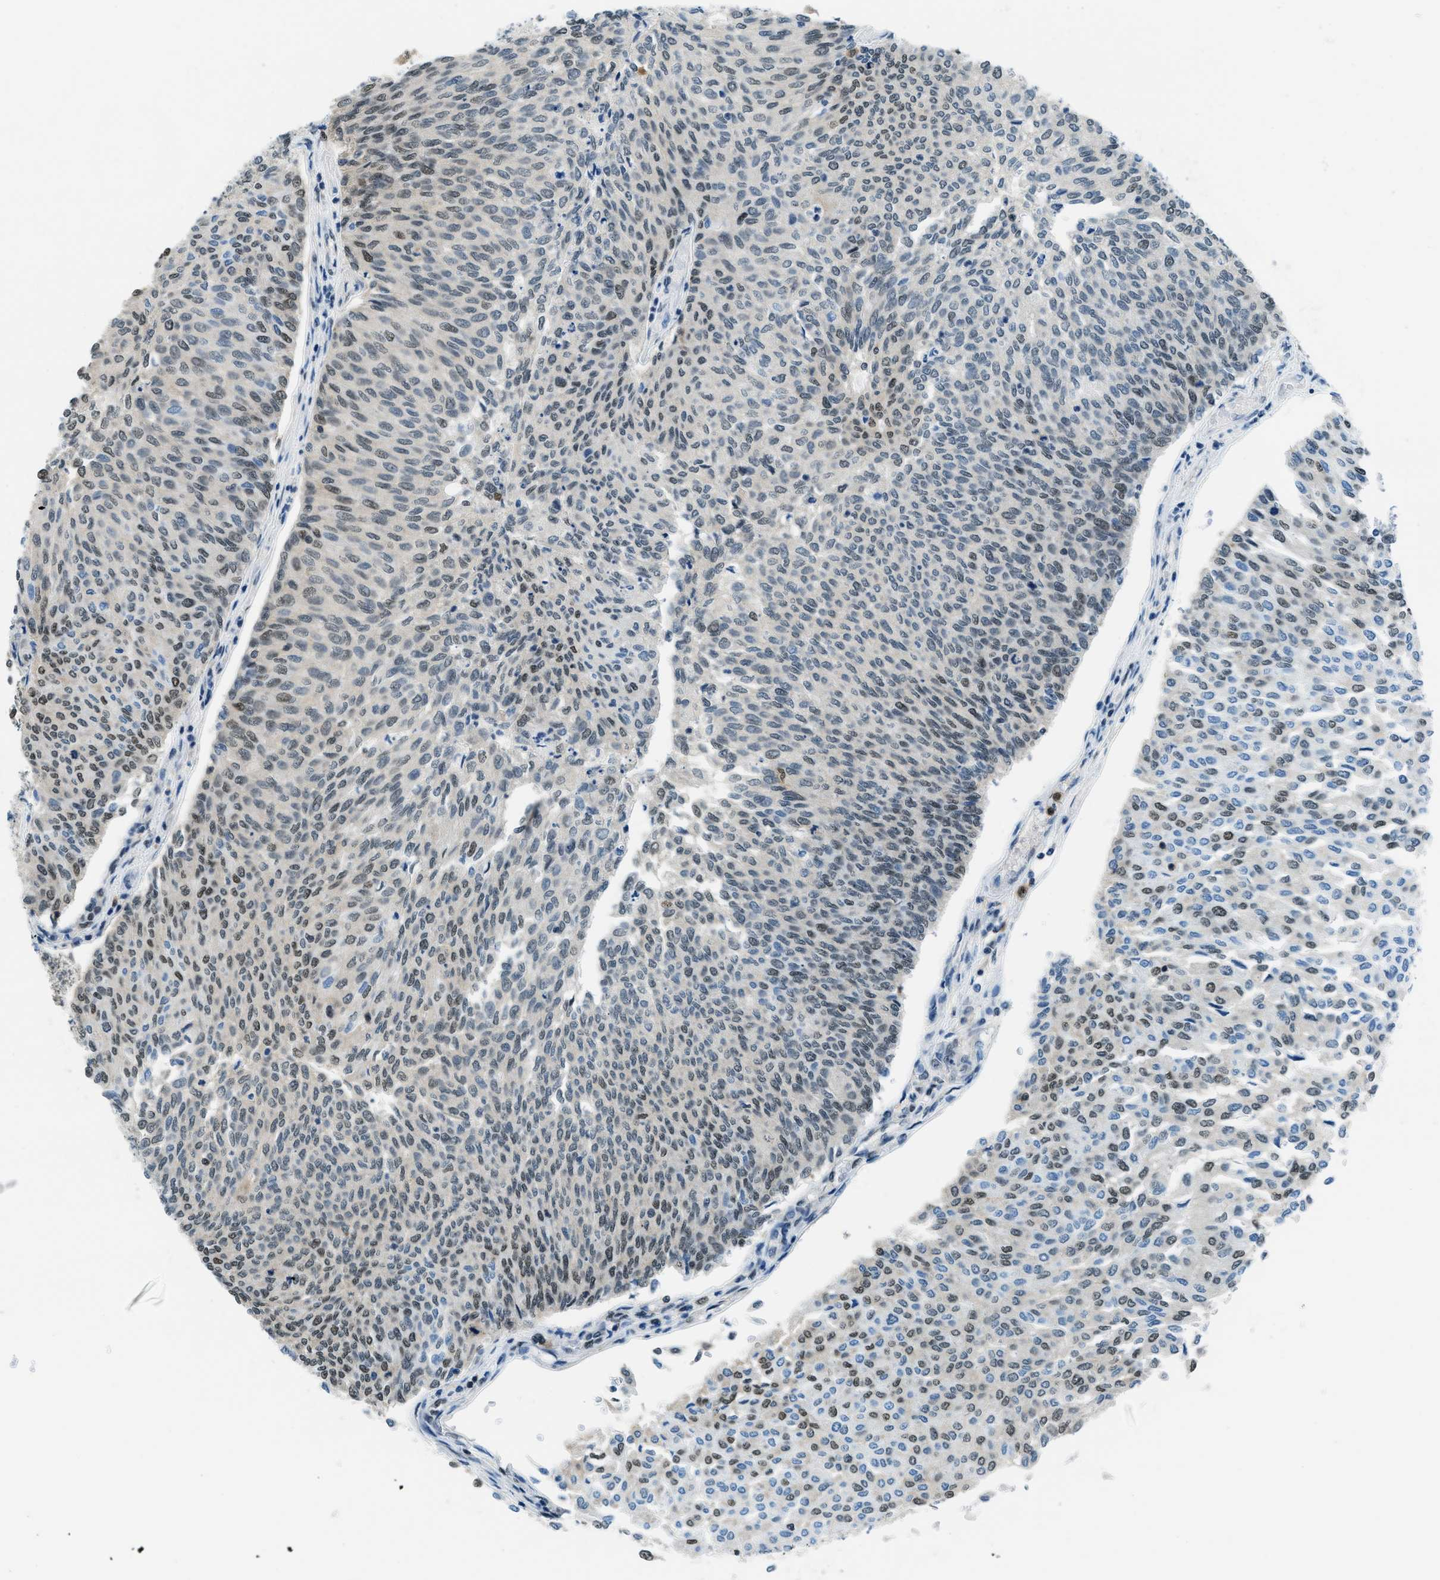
{"staining": {"intensity": "moderate", "quantity": "25%-75%", "location": "nuclear"}, "tissue": "urothelial cancer", "cell_type": "Tumor cells", "image_type": "cancer", "snomed": [{"axis": "morphology", "description": "Urothelial carcinoma, Low grade"}, {"axis": "topography", "description": "Urinary bladder"}], "caption": "Protein expression by immunohistochemistry exhibits moderate nuclear expression in about 25%-75% of tumor cells in urothelial carcinoma (low-grade).", "gene": "OGFR", "patient": {"sex": "female", "age": 79}}